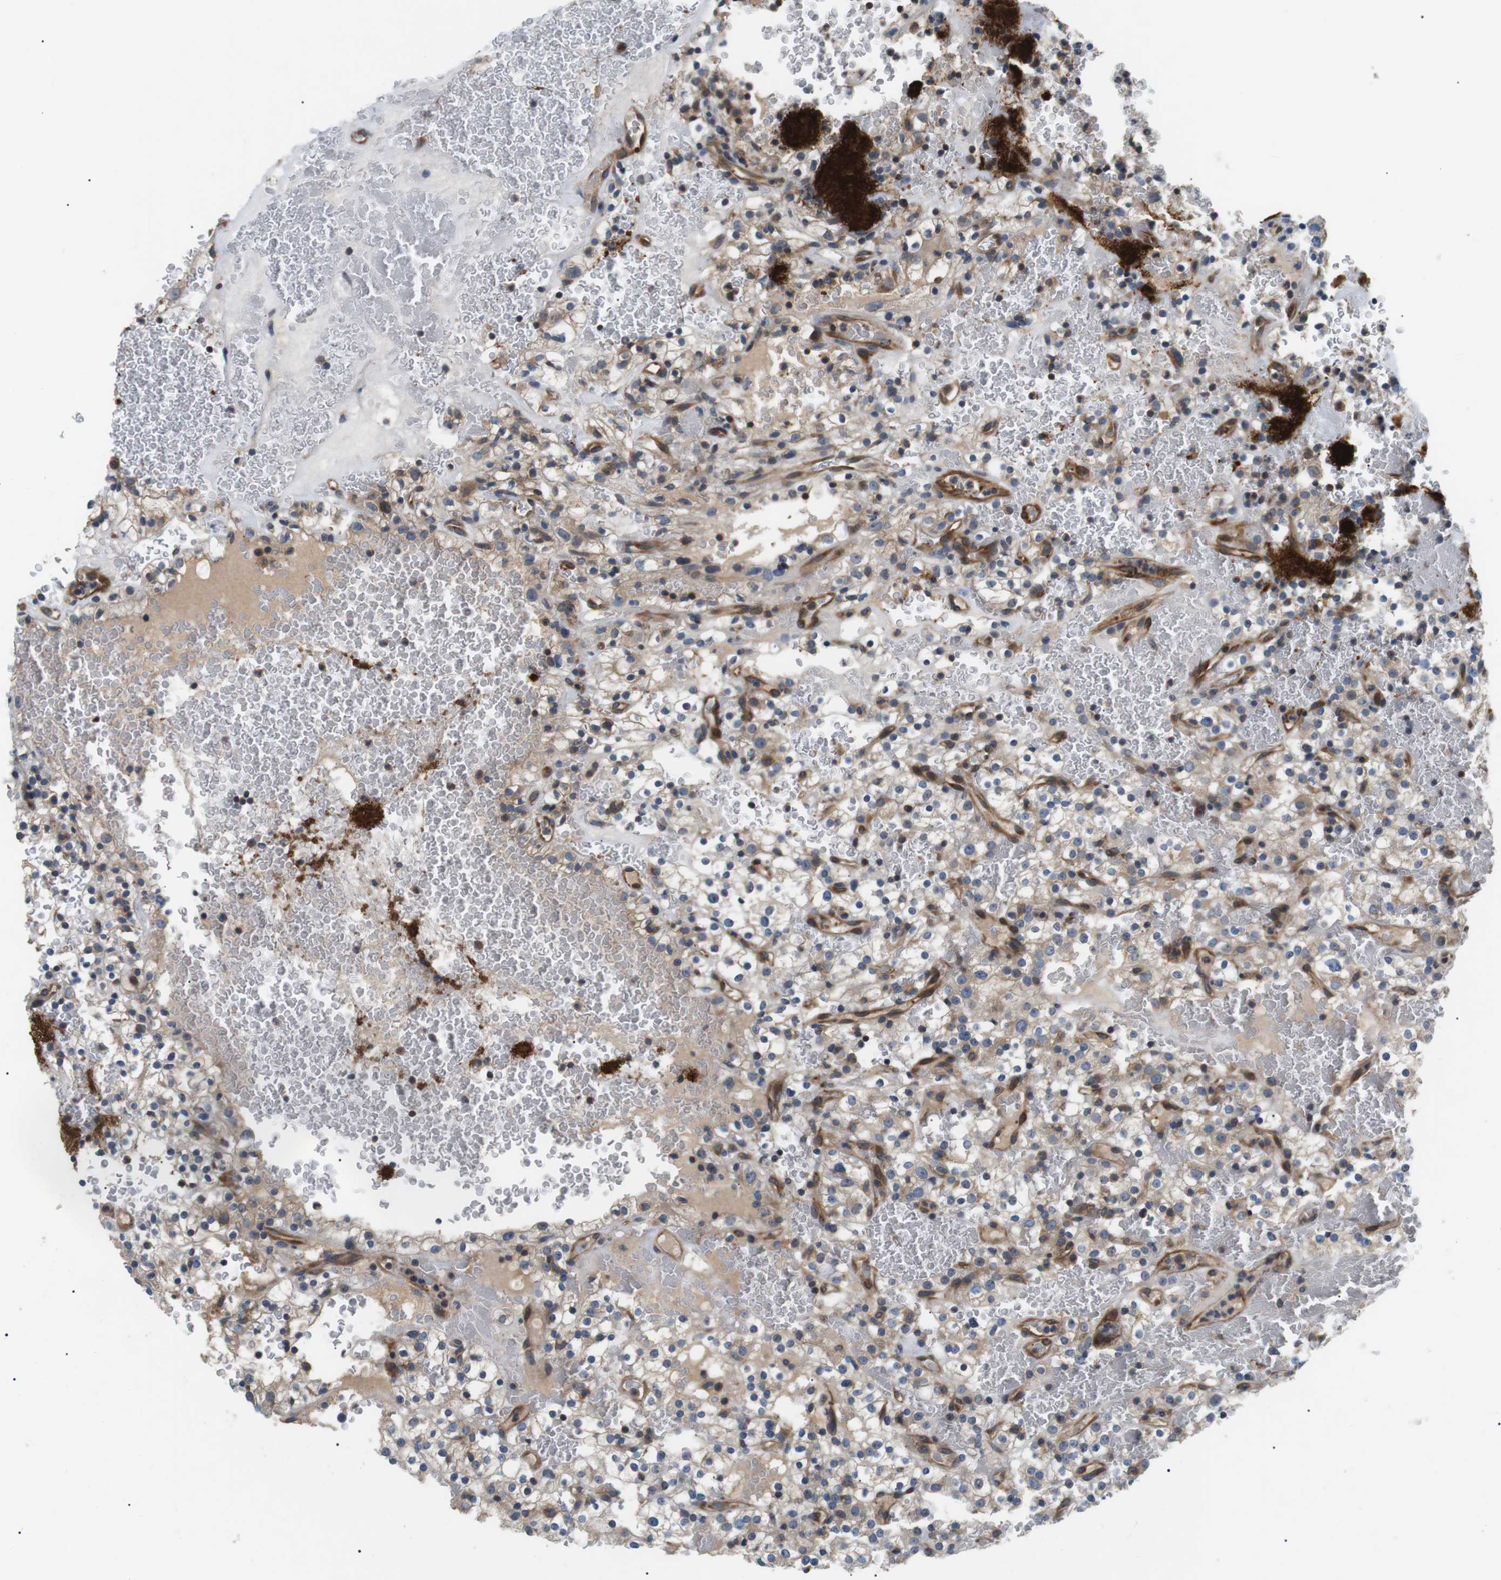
{"staining": {"intensity": "weak", "quantity": "<25%", "location": "cytoplasmic/membranous"}, "tissue": "renal cancer", "cell_type": "Tumor cells", "image_type": "cancer", "snomed": [{"axis": "morphology", "description": "Normal tissue, NOS"}, {"axis": "morphology", "description": "Adenocarcinoma, NOS"}, {"axis": "topography", "description": "Kidney"}], "caption": "Tumor cells are negative for brown protein staining in renal cancer.", "gene": "DIPK1A", "patient": {"sex": "female", "age": 72}}